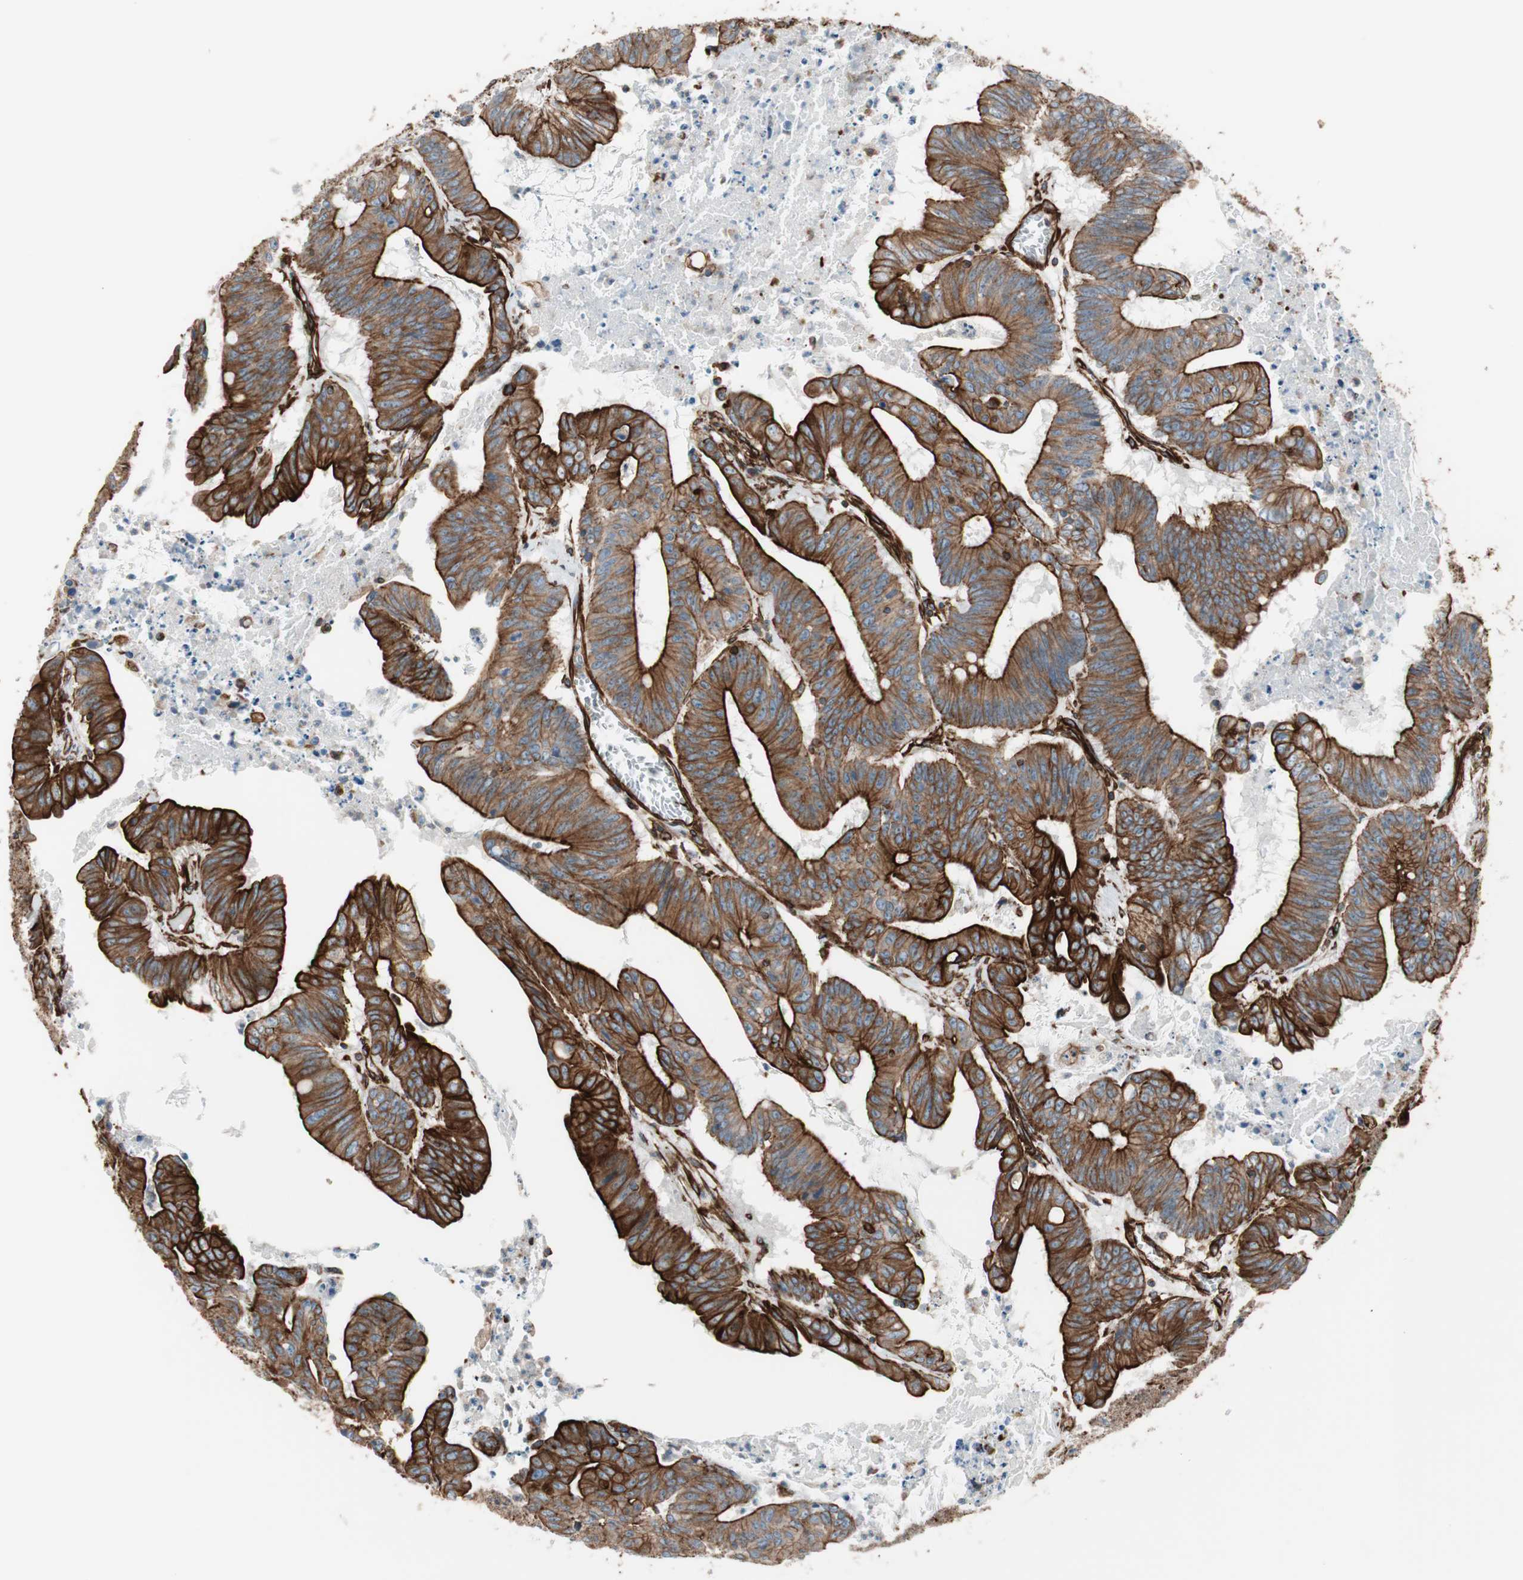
{"staining": {"intensity": "strong", "quantity": ">75%", "location": "cytoplasmic/membranous"}, "tissue": "colorectal cancer", "cell_type": "Tumor cells", "image_type": "cancer", "snomed": [{"axis": "morphology", "description": "Adenocarcinoma, NOS"}, {"axis": "topography", "description": "Colon"}], "caption": "Immunohistochemistry (IHC) of colorectal adenocarcinoma reveals high levels of strong cytoplasmic/membranous expression in approximately >75% of tumor cells.", "gene": "TCTA", "patient": {"sex": "male", "age": 45}}